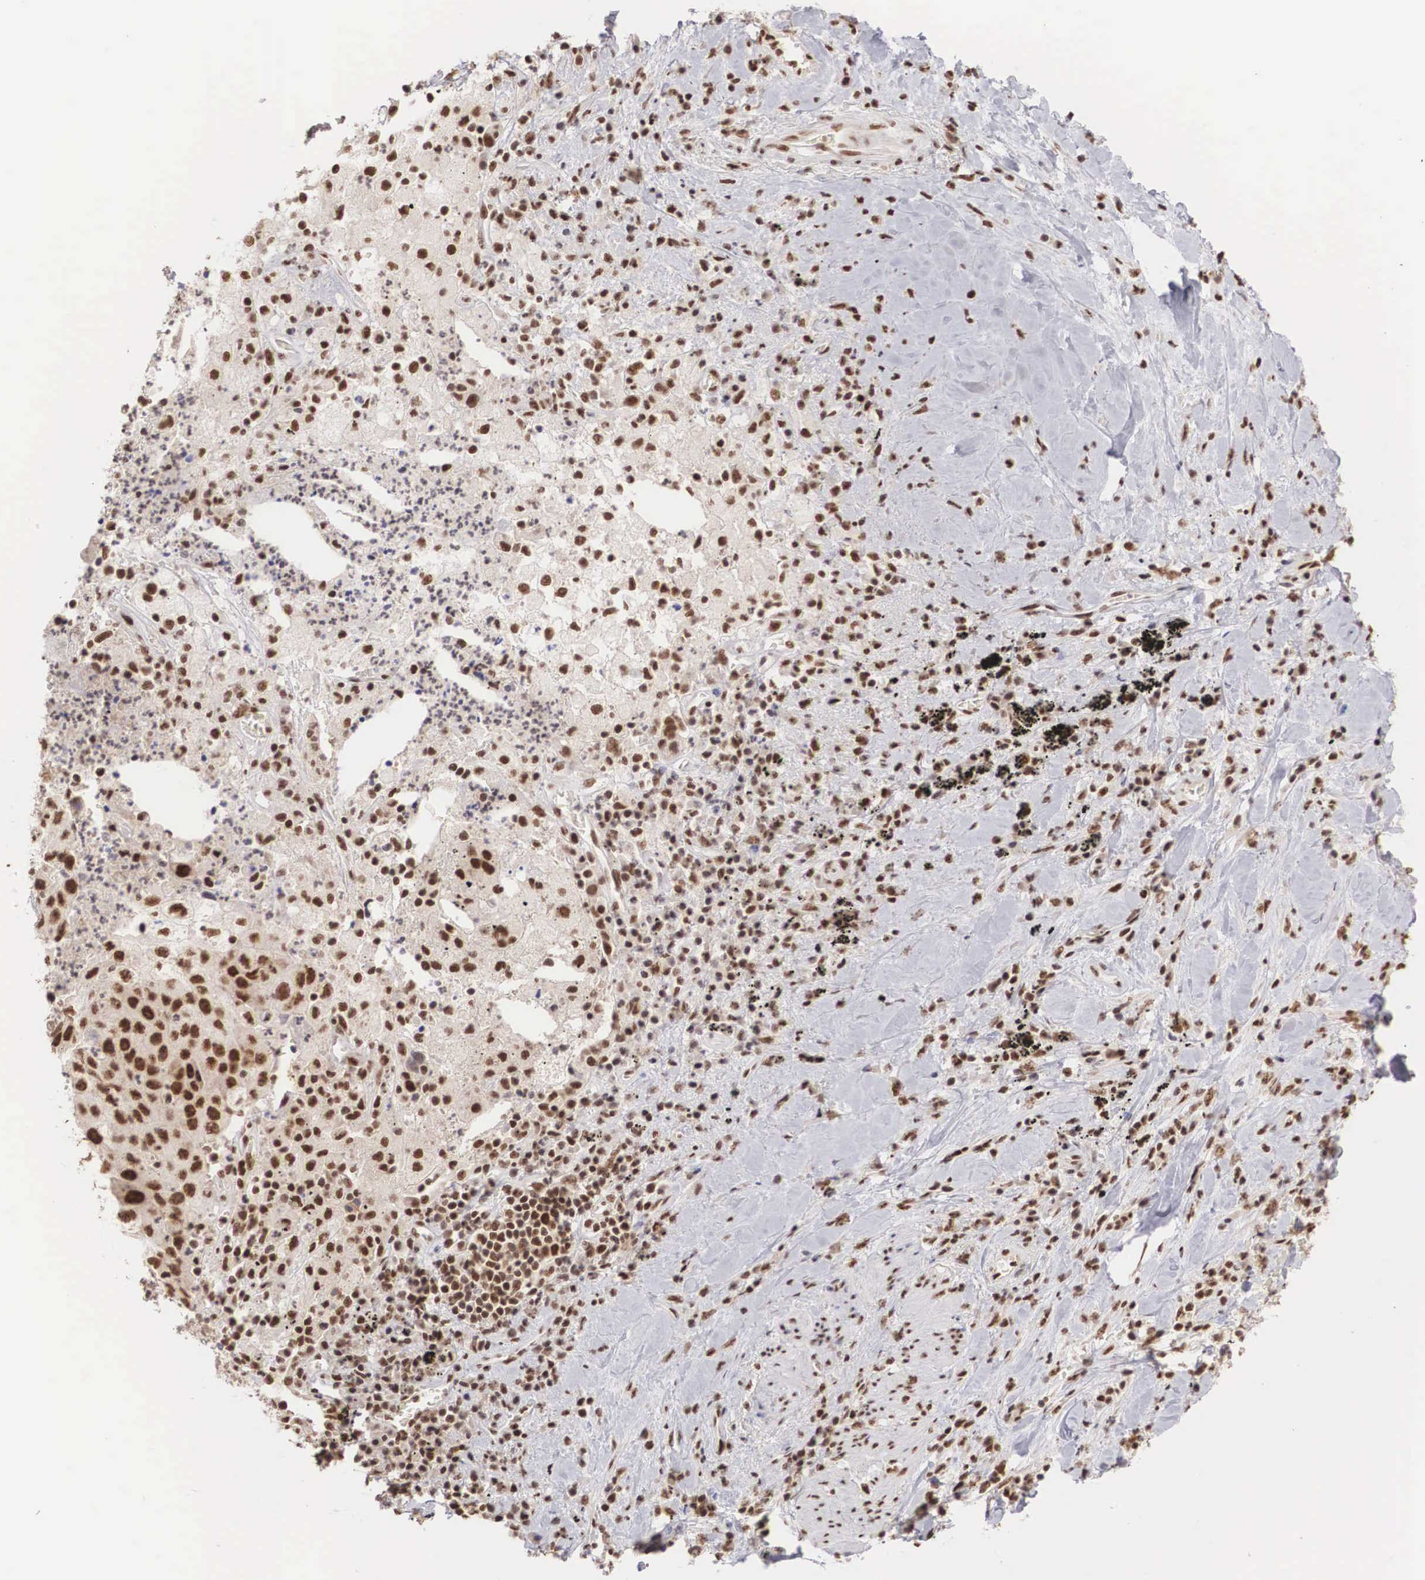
{"staining": {"intensity": "strong", "quantity": ">75%", "location": "nuclear"}, "tissue": "lung cancer", "cell_type": "Tumor cells", "image_type": "cancer", "snomed": [{"axis": "morphology", "description": "Squamous cell carcinoma, NOS"}, {"axis": "topography", "description": "Lung"}], "caption": "DAB immunohistochemical staining of human lung cancer shows strong nuclear protein staining in about >75% of tumor cells. Nuclei are stained in blue.", "gene": "HTATSF1", "patient": {"sex": "male", "age": 64}}